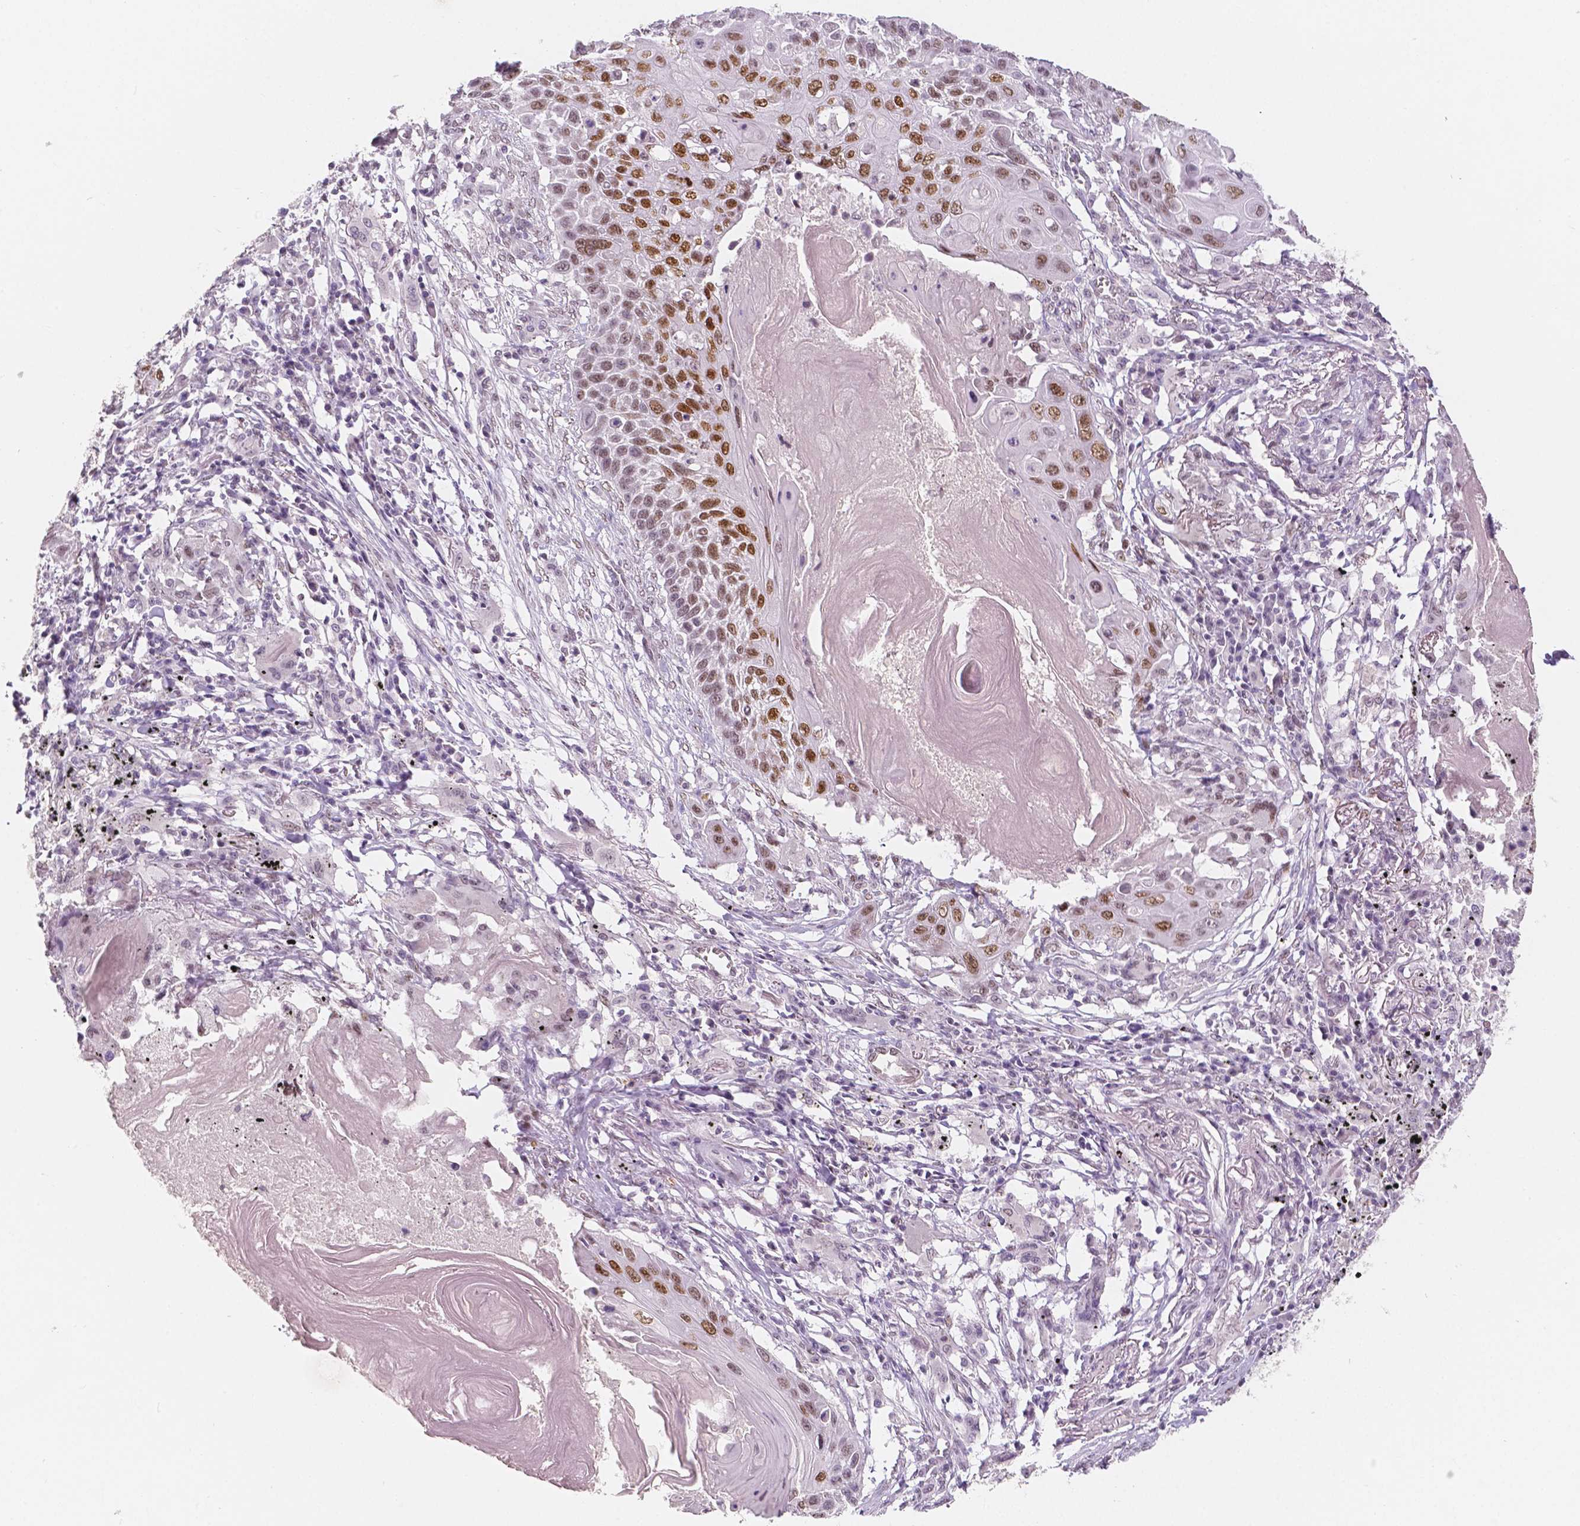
{"staining": {"intensity": "moderate", "quantity": ">75%", "location": "nuclear"}, "tissue": "lung cancer", "cell_type": "Tumor cells", "image_type": "cancer", "snomed": [{"axis": "morphology", "description": "Squamous cell carcinoma, NOS"}, {"axis": "topography", "description": "Lung"}], "caption": "Immunohistochemistry micrograph of neoplastic tissue: squamous cell carcinoma (lung) stained using immunohistochemistry (IHC) reveals medium levels of moderate protein expression localized specifically in the nuclear of tumor cells, appearing as a nuclear brown color.", "gene": "KDM5B", "patient": {"sex": "male", "age": 78}}